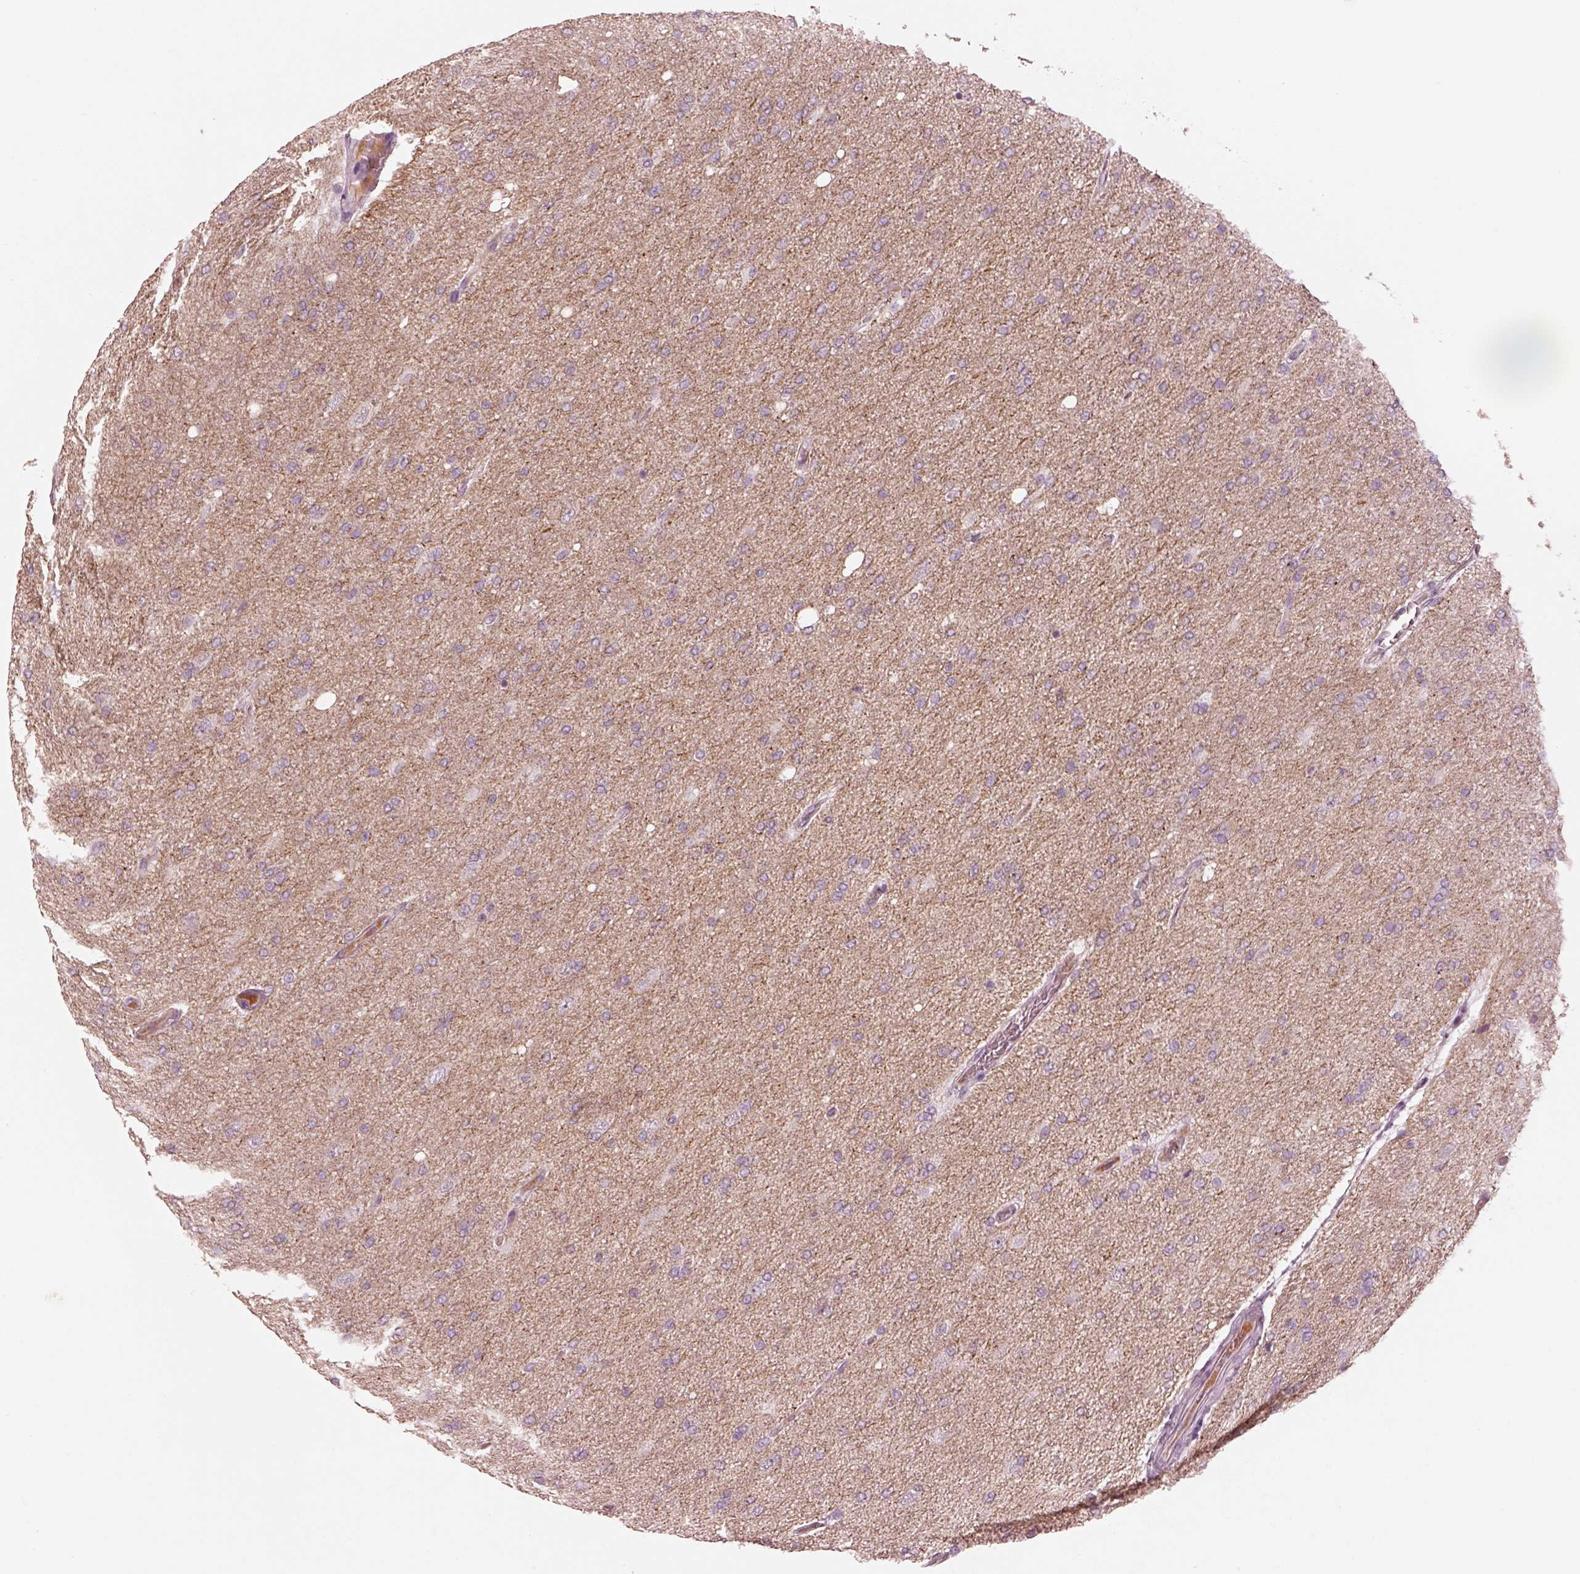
{"staining": {"intensity": "negative", "quantity": "none", "location": "none"}, "tissue": "glioma", "cell_type": "Tumor cells", "image_type": "cancer", "snomed": [{"axis": "morphology", "description": "Glioma, malignant, High grade"}, {"axis": "topography", "description": "Cerebral cortex"}], "caption": "An immunohistochemistry (IHC) micrograph of glioma is shown. There is no staining in tumor cells of glioma.", "gene": "KCNA2", "patient": {"sex": "male", "age": 70}}